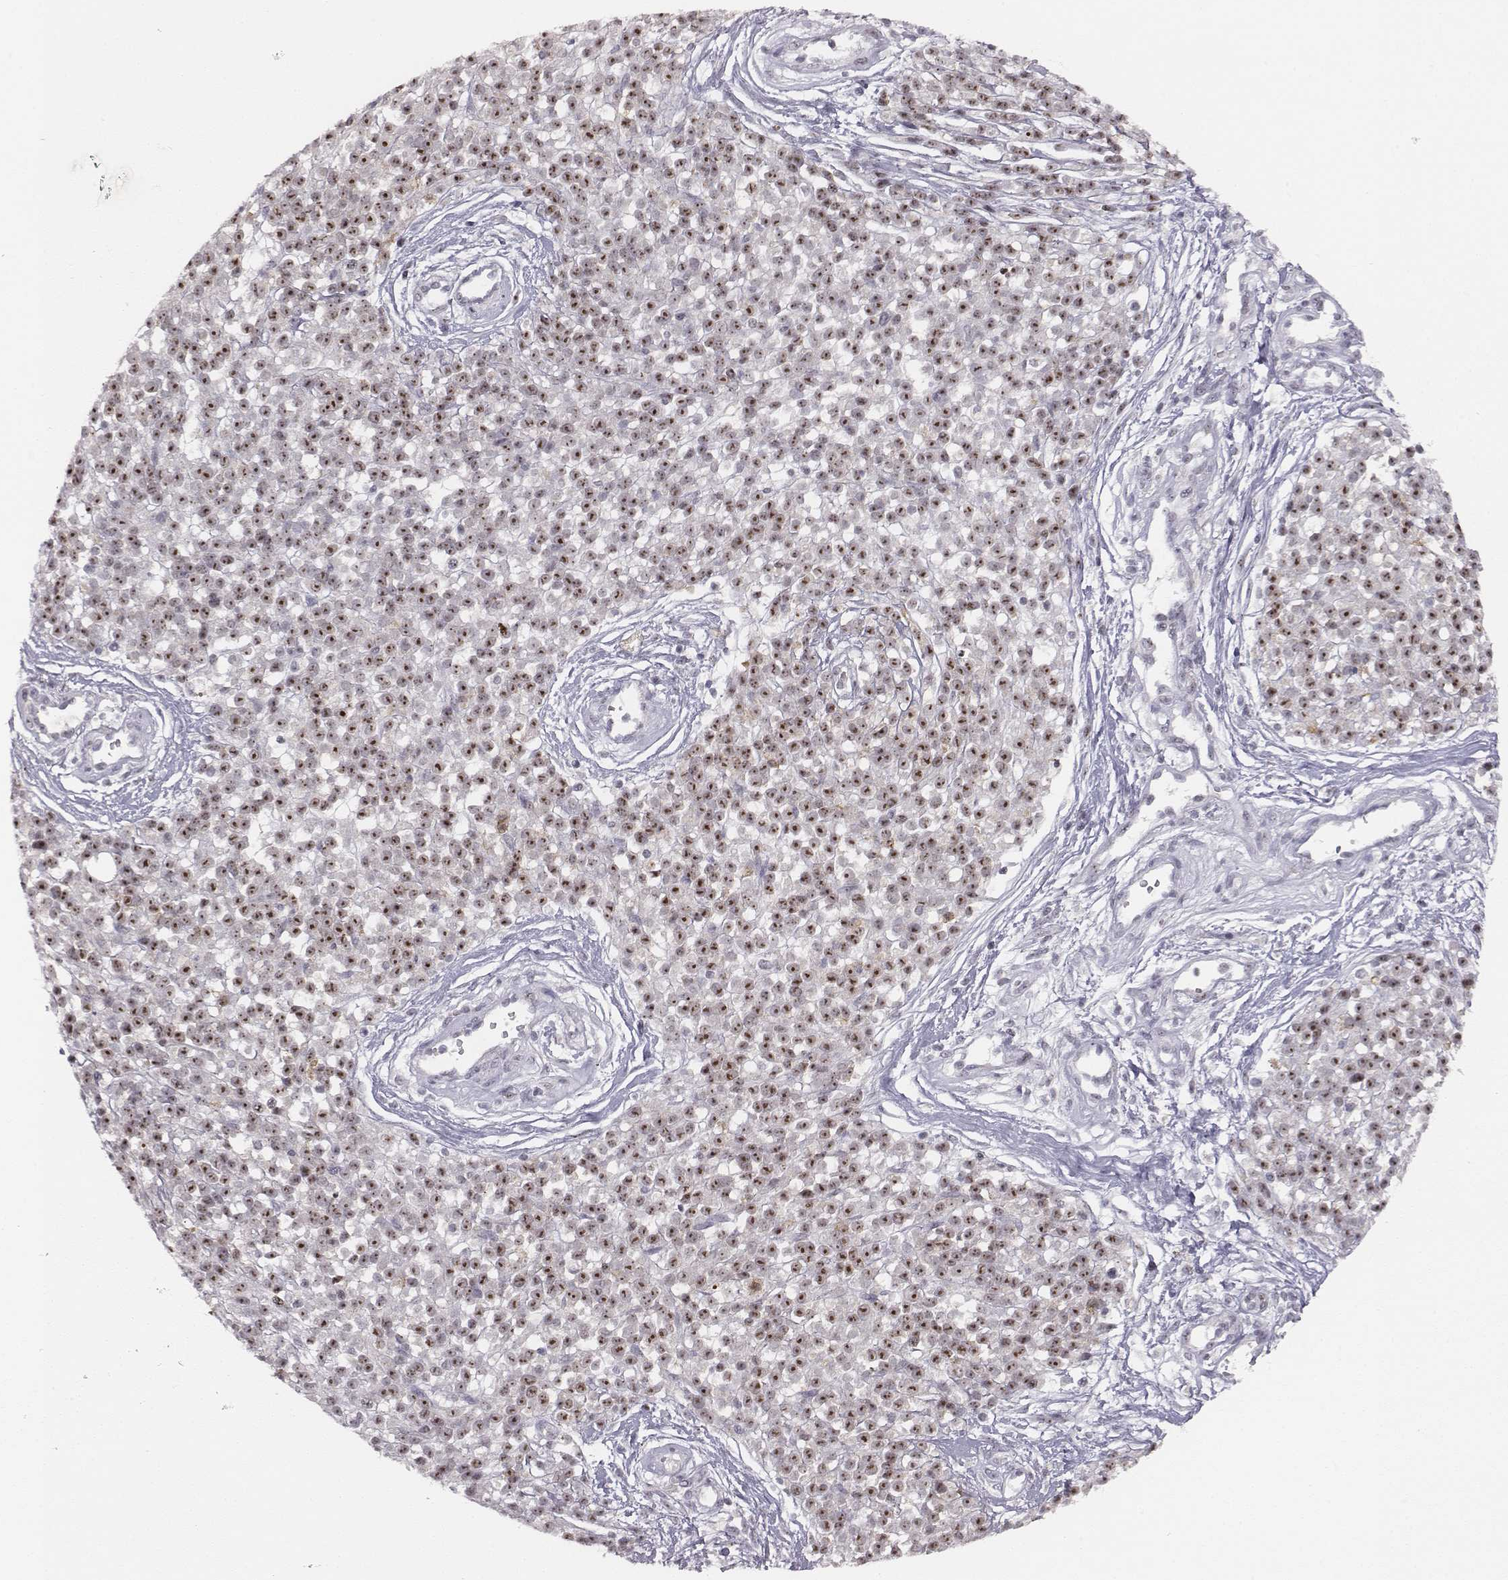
{"staining": {"intensity": "strong", "quantity": ">75%", "location": "nuclear"}, "tissue": "melanoma", "cell_type": "Tumor cells", "image_type": "cancer", "snomed": [{"axis": "morphology", "description": "Malignant melanoma, NOS"}, {"axis": "topography", "description": "Skin"}, {"axis": "topography", "description": "Skin of trunk"}], "caption": "Malignant melanoma stained with a brown dye shows strong nuclear positive expression in approximately >75% of tumor cells.", "gene": "NIFK", "patient": {"sex": "male", "age": 74}}